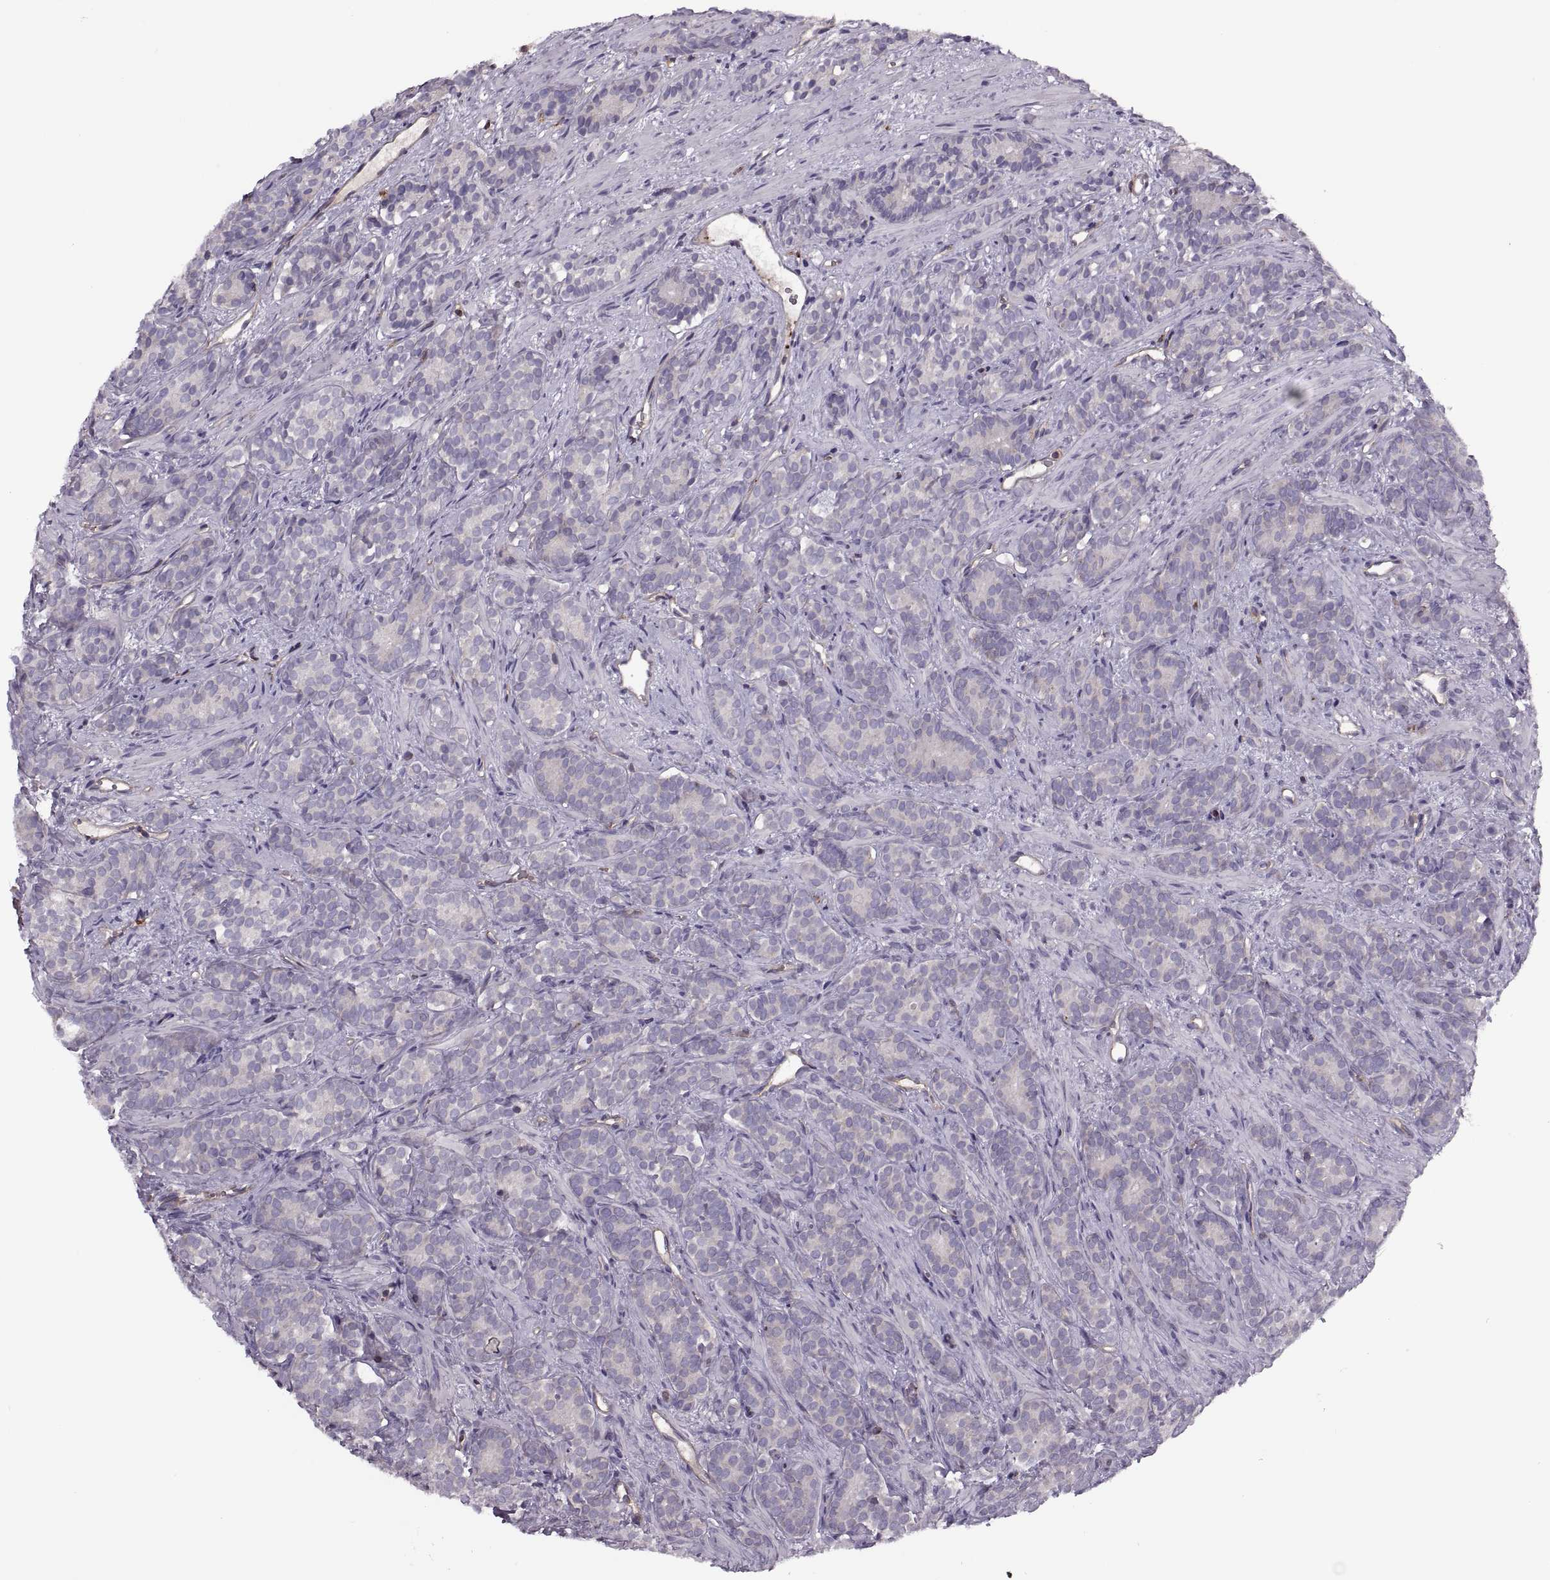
{"staining": {"intensity": "negative", "quantity": "none", "location": "none"}, "tissue": "prostate cancer", "cell_type": "Tumor cells", "image_type": "cancer", "snomed": [{"axis": "morphology", "description": "Adenocarcinoma, High grade"}, {"axis": "topography", "description": "Prostate"}], "caption": "DAB immunohistochemical staining of human prostate cancer demonstrates no significant positivity in tumor cells.", "gene": "SLC2A3", "patient": {"sex": "male", "age": 84}}